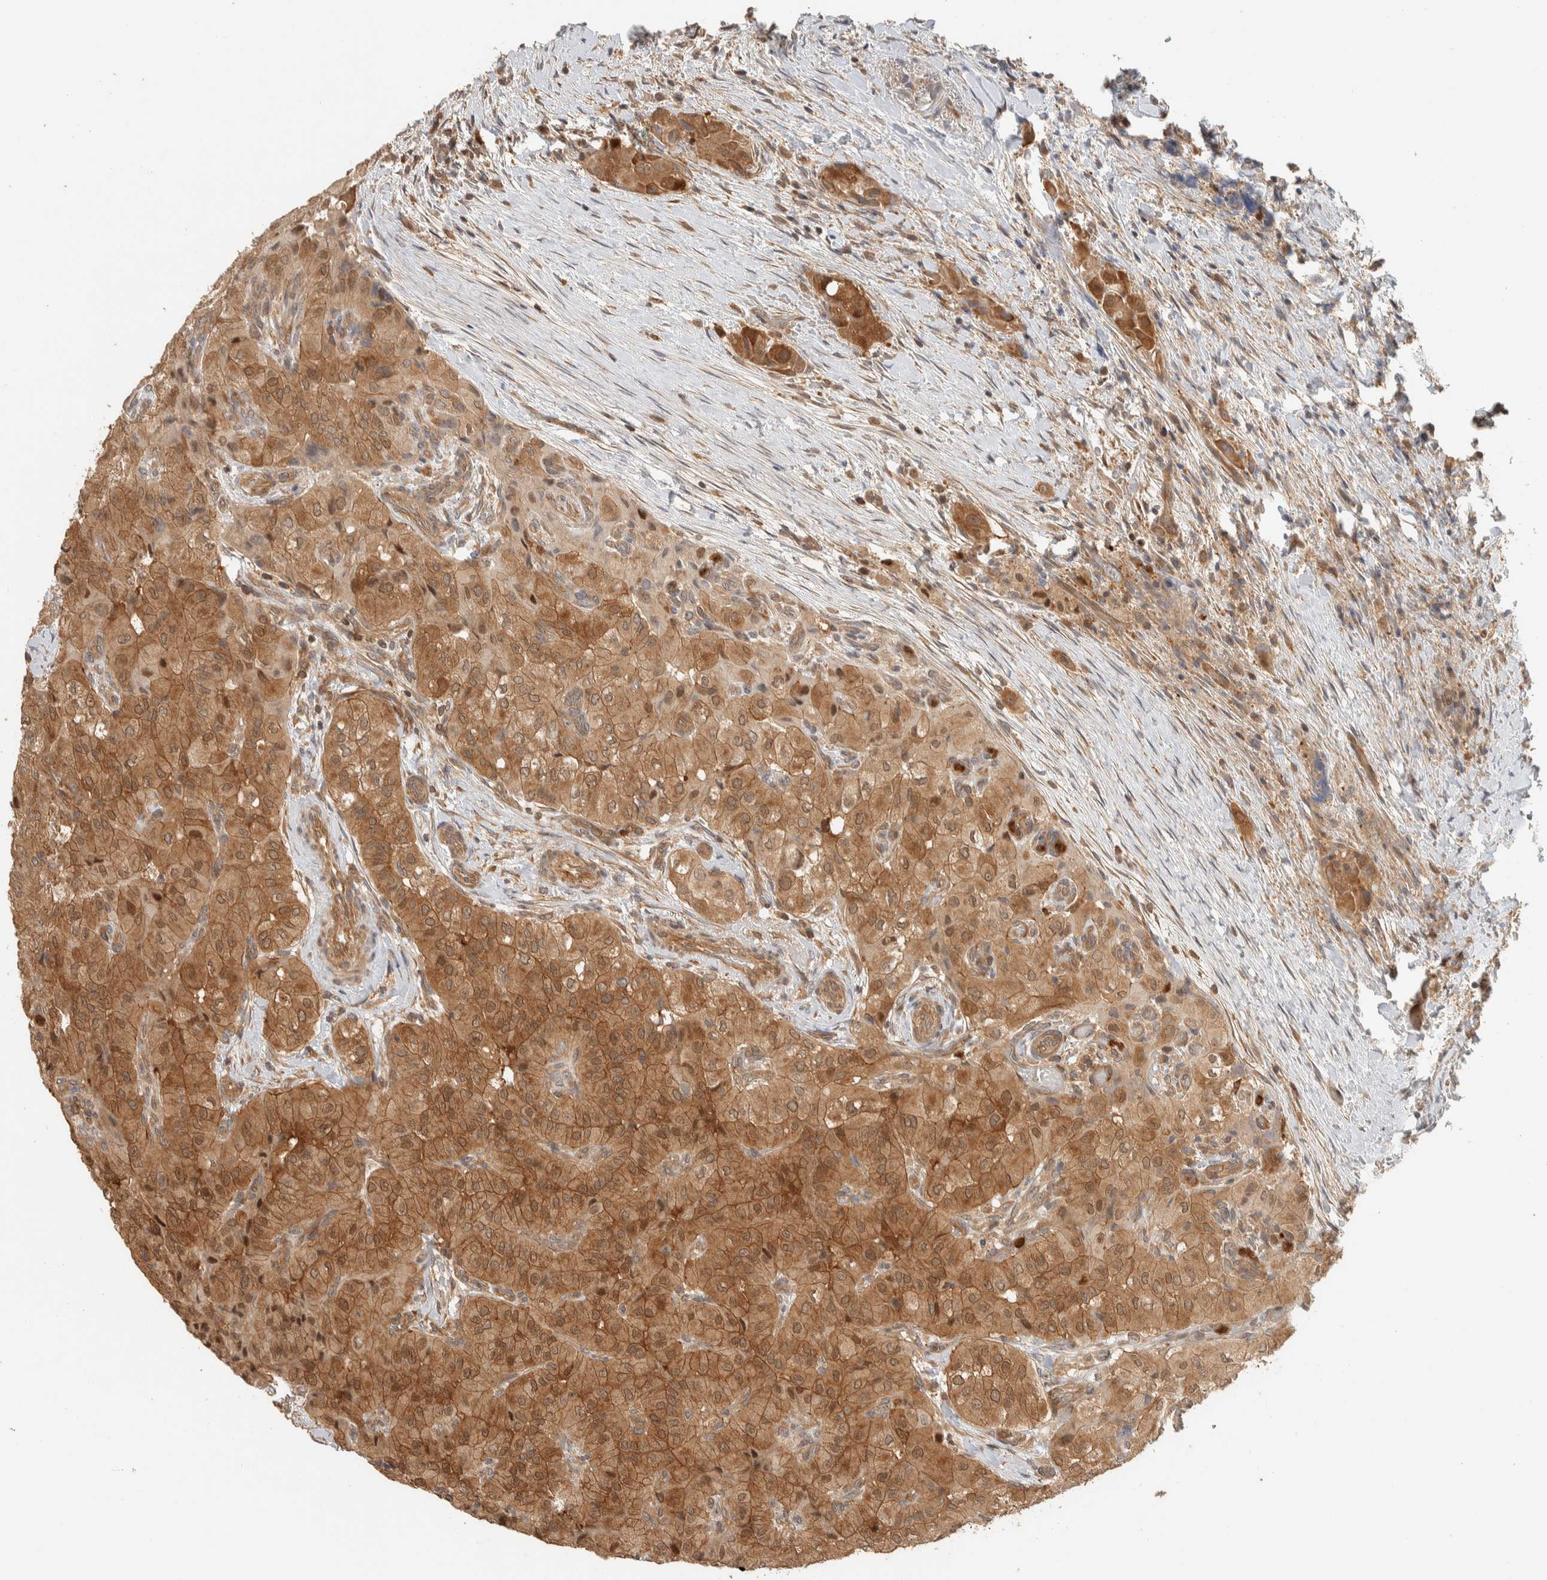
{"staining": {"intensity": "moderate", "quantity": ">75%", "location": "cytoplasmic/membranous,nuclear"}, "tissue": "thyroid cancer", "cell_type": "Tumor cells", "image_type": "cancer", "snomed": [{"axis": "morphology", "description": "Papillary adenocarcinoma, NOS"}, {"axis": "topography", "description": "Thyroid gland"}], "caption": "Immunohistochemistry (IHC) image of neoplastic tissue: human thyroid cancer (papillary adenocarcinoma) stained using immunohistochemistry (IHC) reveals medium levels of moderate protein expression localized specifically in the cytoplasmic/membranous and nuclear of tumor cells, appearing as a cytoplasmic/membranous and nuclear brown color.", "gene": "ADSS2", "patient": {"sex": "female", "age": 59}}